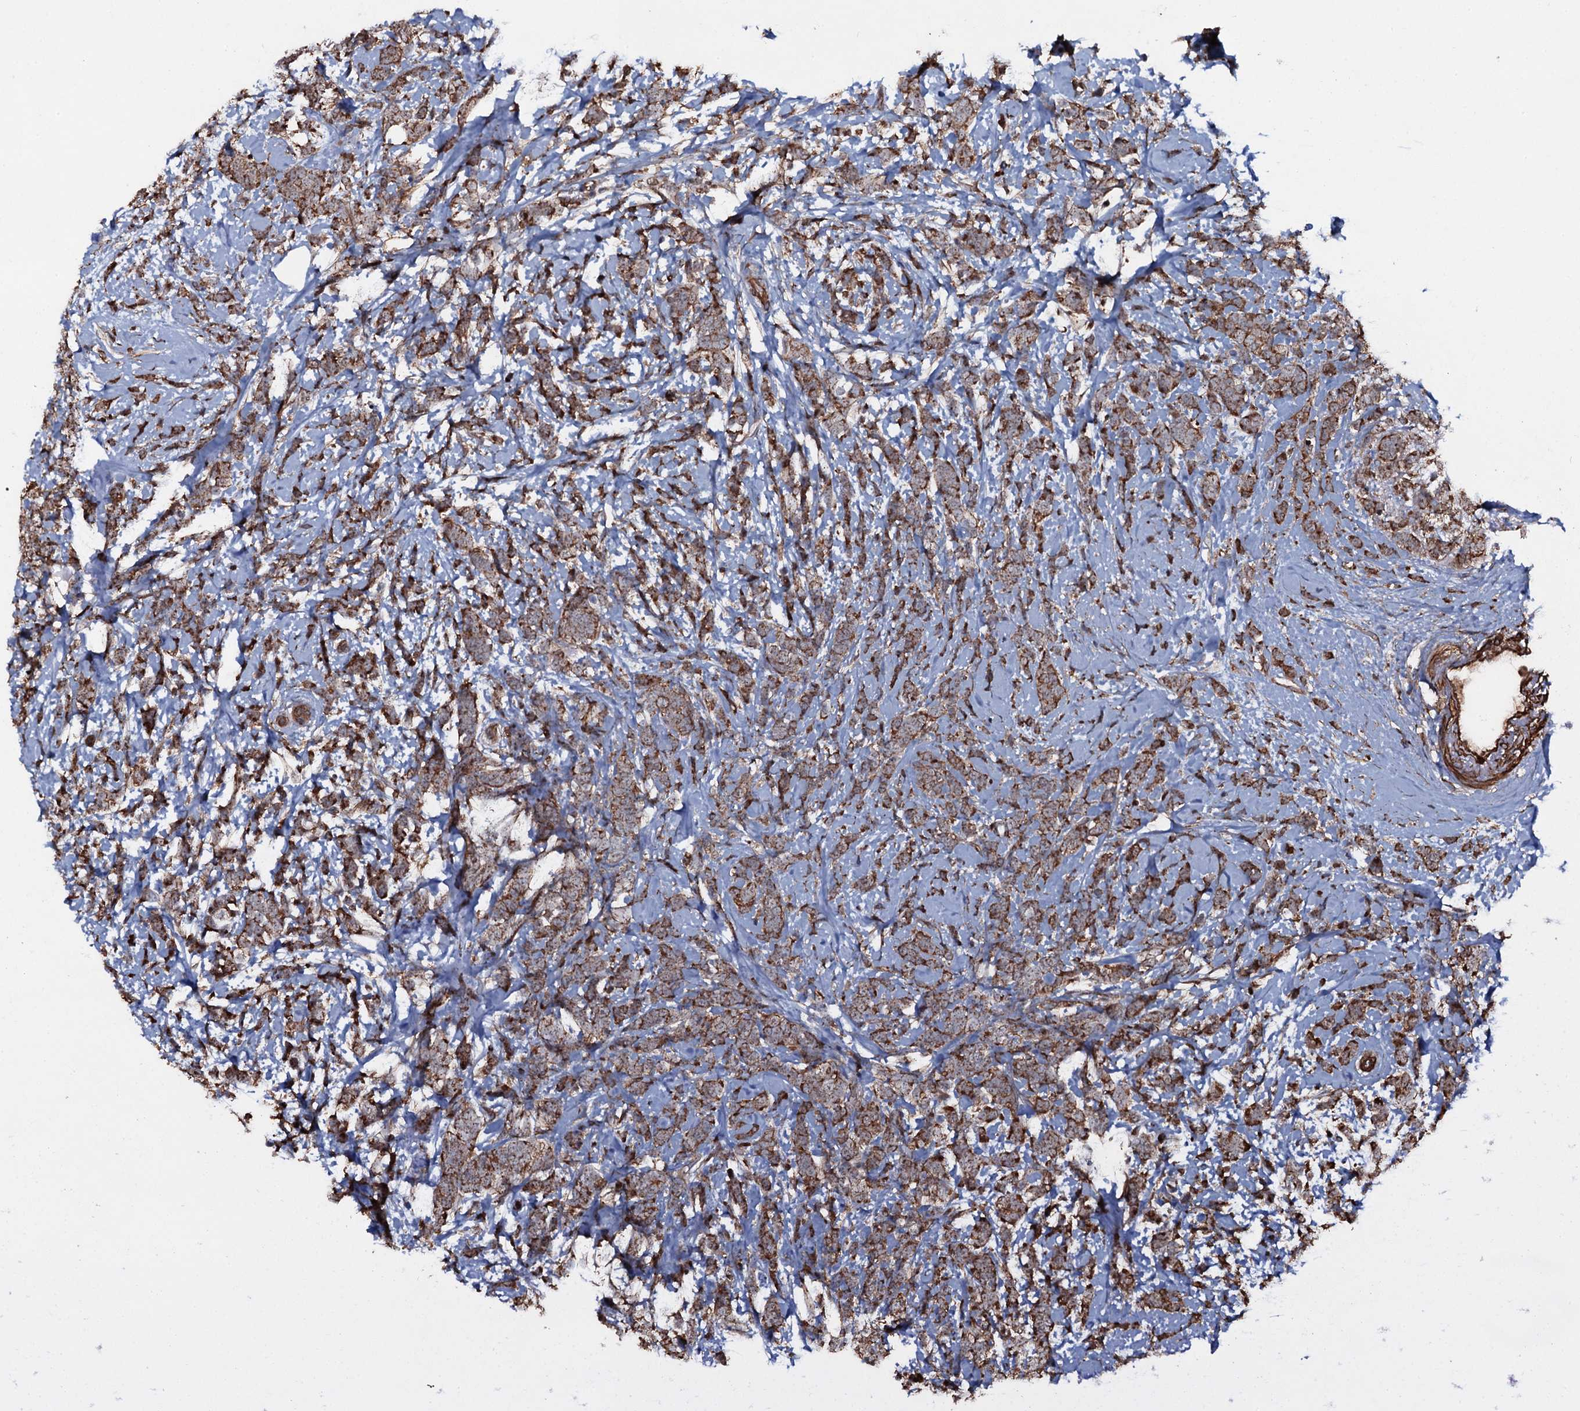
{"staining": {"intensity": "moderate", "quantity": ">75%", "location": "cytoplasmic/membranous"}, "tissue": "breast cancer", "cell_type": "Tumor cells", "image_type": "cancer", "snomed": [{"axis": "morphology", "description": "Lobular carcinoma"}, {"axis": "topography", "description": "Breast"}], "caption": "This micrograph reveals immunohistochemistry staining of human breast cancer, with medium moderate cytoplasmic/membranous staining in about >75% of tumor cells.", "gene": "VWA8", "patient": {"sex": "female", "age": 58}}